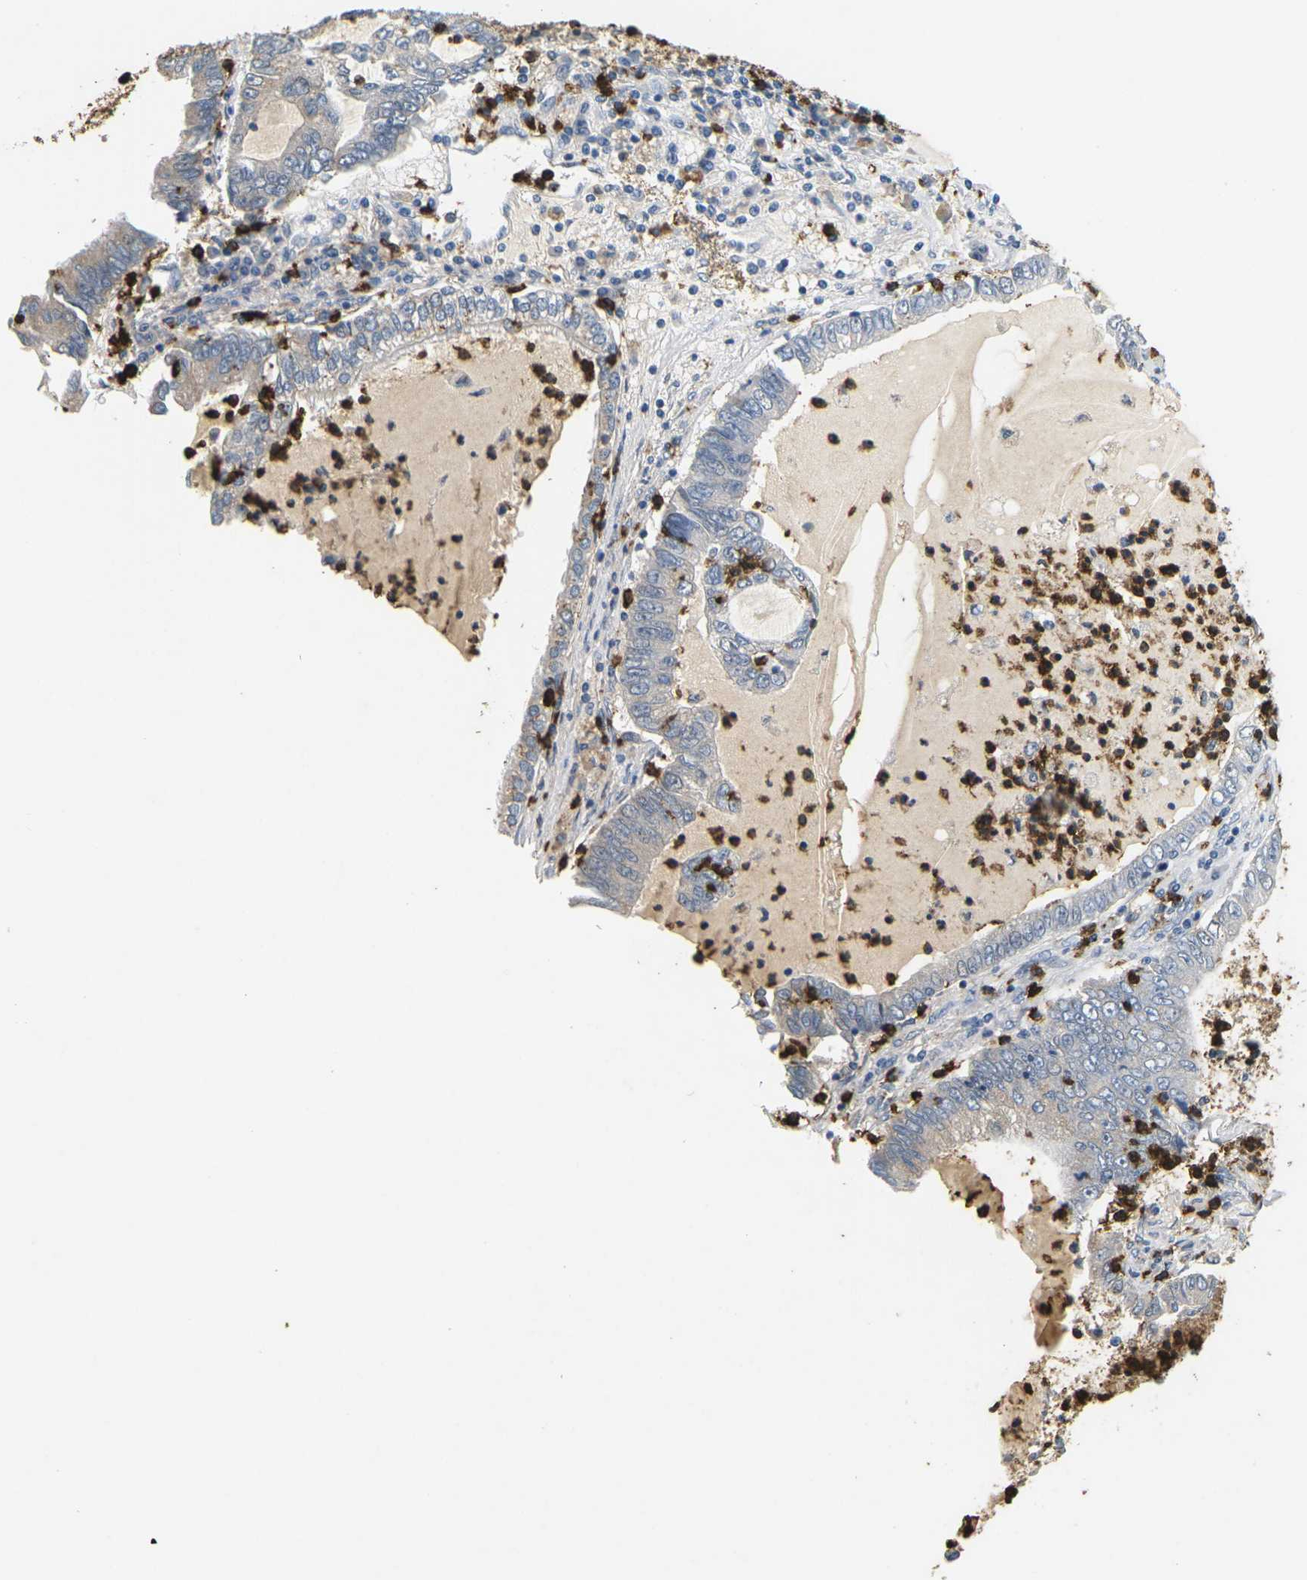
{"staining": {"intensity": "negative", "quantity": "none", "location": "none"}, "tissue": "lung cancer", "cell_type": "Tumor cells", "image_type": "cancer", "snomed": [{"axis": "morphology", "description": "Adenocarcinoma, NOS"}, {"axis": "topography", "description": "Lung"}], "caption": "Immunohistochemical staining of human lung adenocarcinoma shows no significant staining in tumor cells.", "gene": "ADM", "patient": {"sex": "female", "age": 51}}